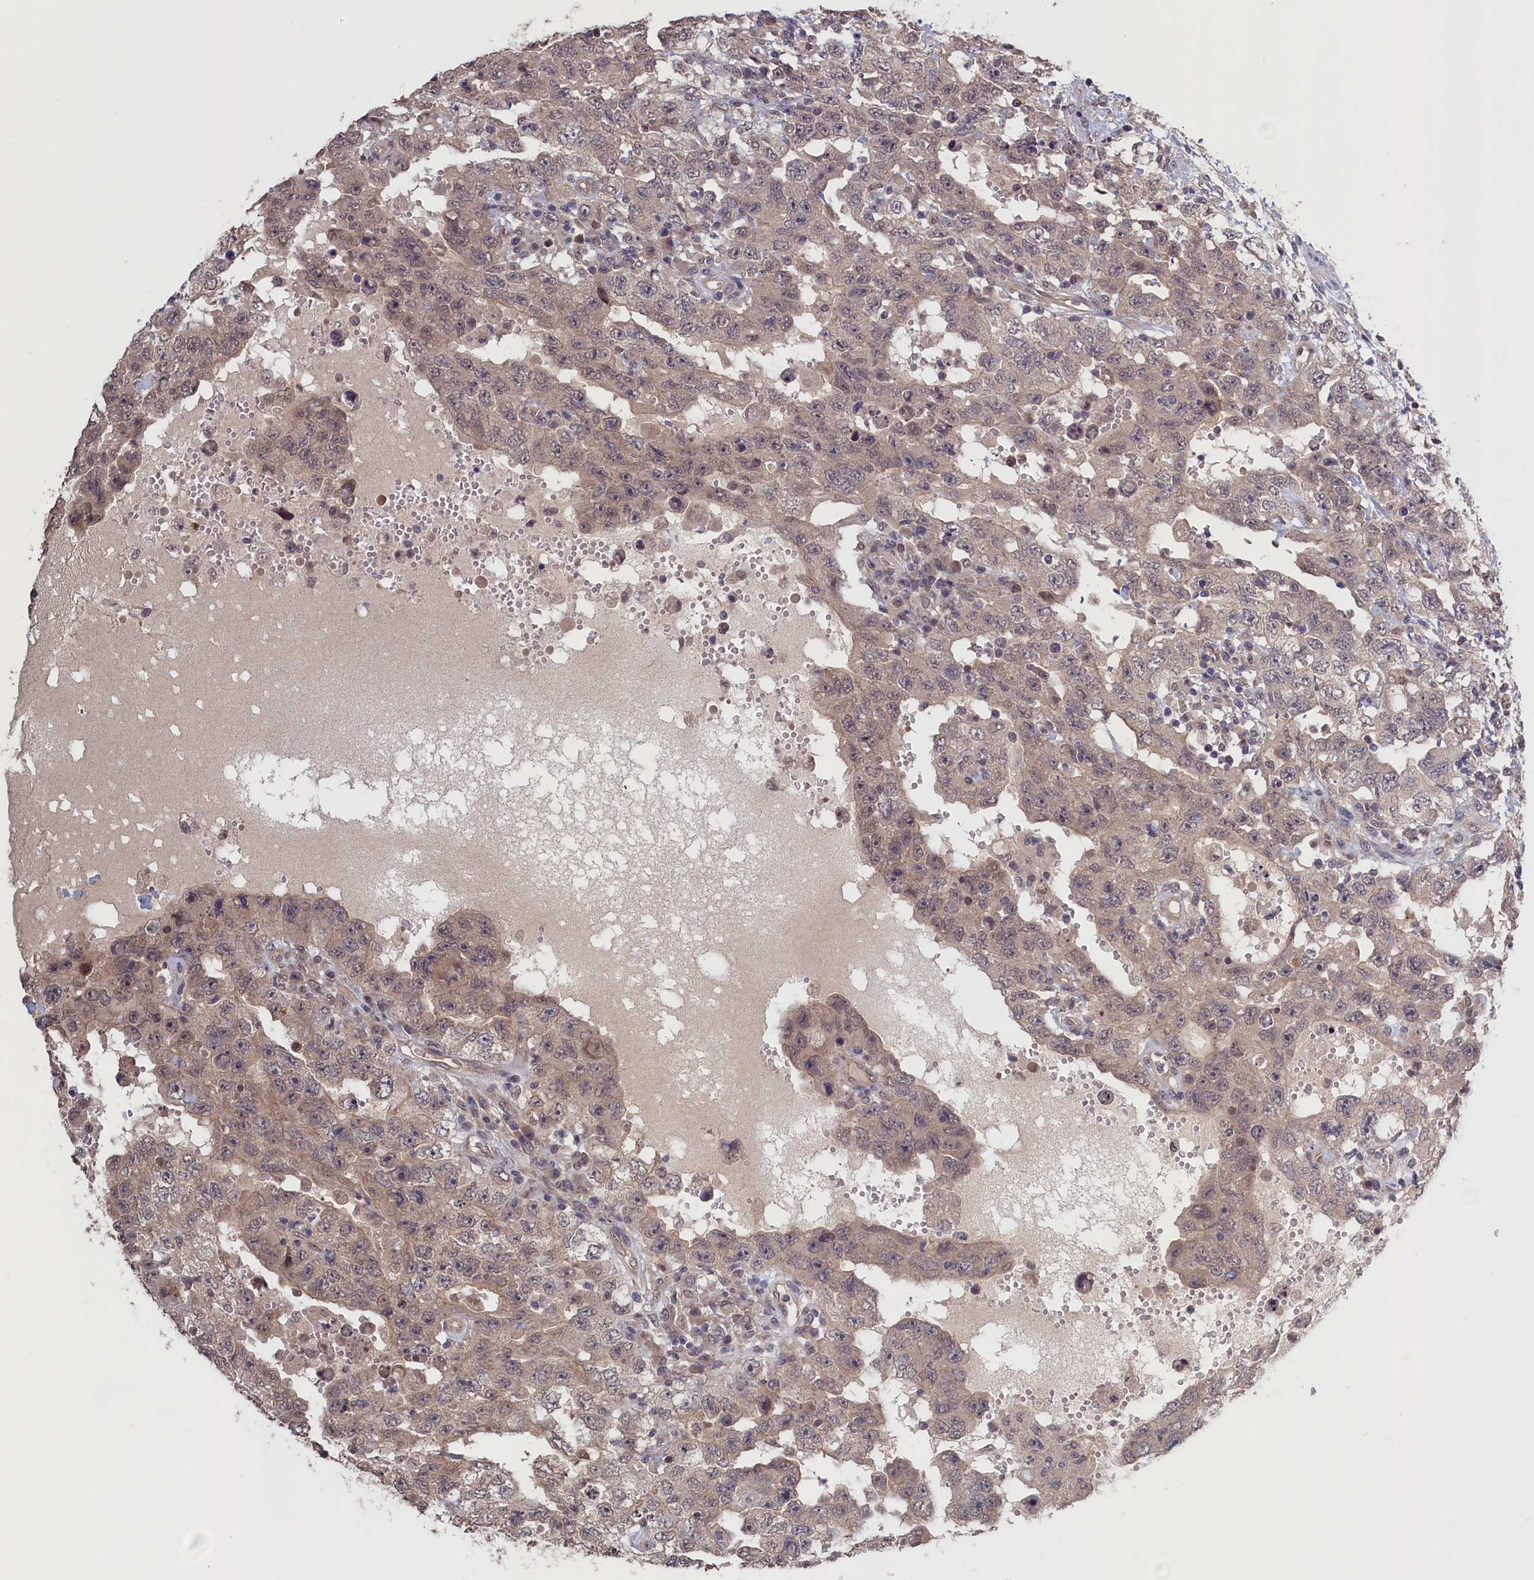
{"staining": {"intensity": "weak", "quantity": "<25%", "location": "cytoplasmic/membranous"}, "tissue": "testis cancer", "cell_type": "Tumor cells", "image_type": "cancer", "snomed": [{"axis": "morphology", "description": "Carcinoma, Embryonal, NOS"}, {"axis": "topography", "description": "Testis"}], "caption": "Tumor cells show no significant protein expression in testis cancer.", "gene": "PLP2", "patient": {"sex": "male", "age": 26}}